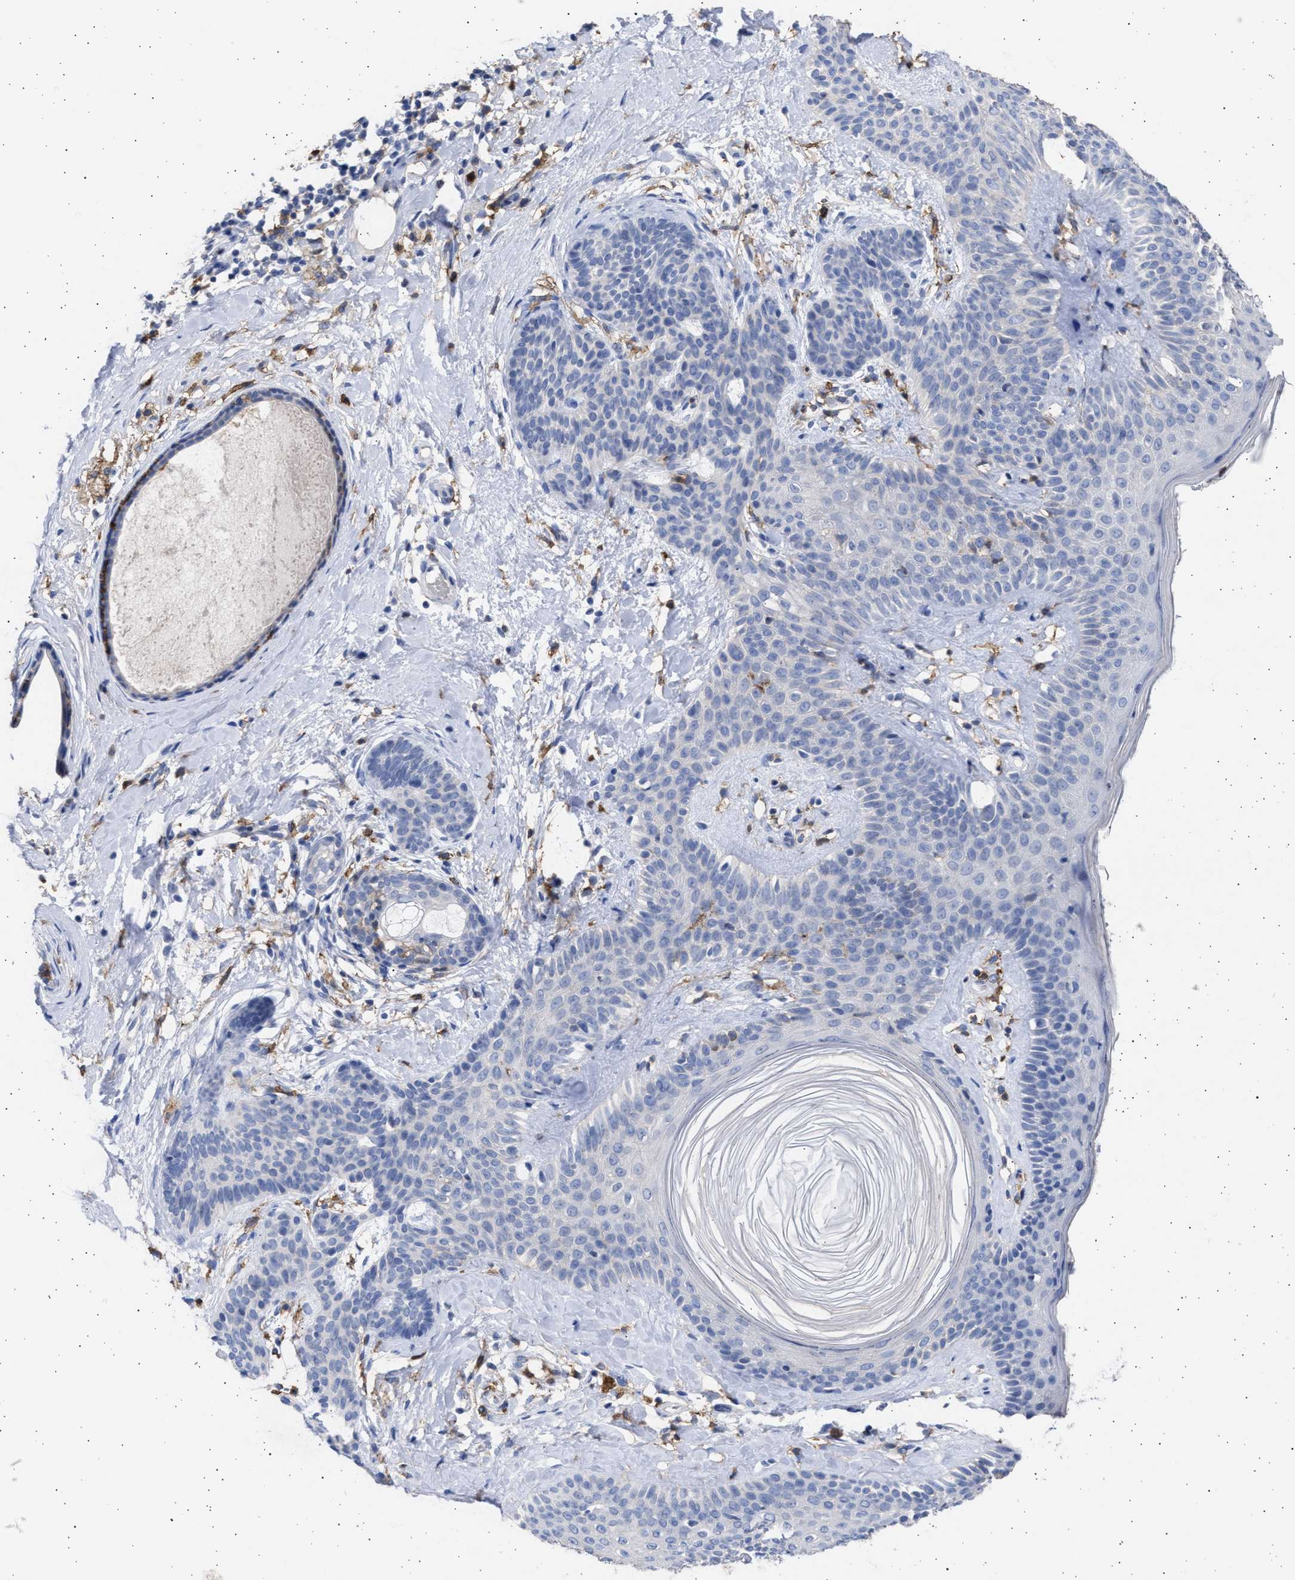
{"staining": {"intensity": "negative", "quantity": "none", "location": "none"}, "tissue": "skin cancer", "cell_type": "Tumor cells", "image_type": "cancer", "snomed": [{"axis": "morphology", "description": "Developmental malformation"}, {"axis": "morphology", "description": "Basal cell carcinoma"}, {"axis": "topography", "description": "Skin"}], "caption": "Skin cancer (basal cell carcinoma) stained for a protein using immunohistochemistry displays no expression tumor cells.", "gene": "FCER1A", "patient": {"sex": "female", "age": 62}}